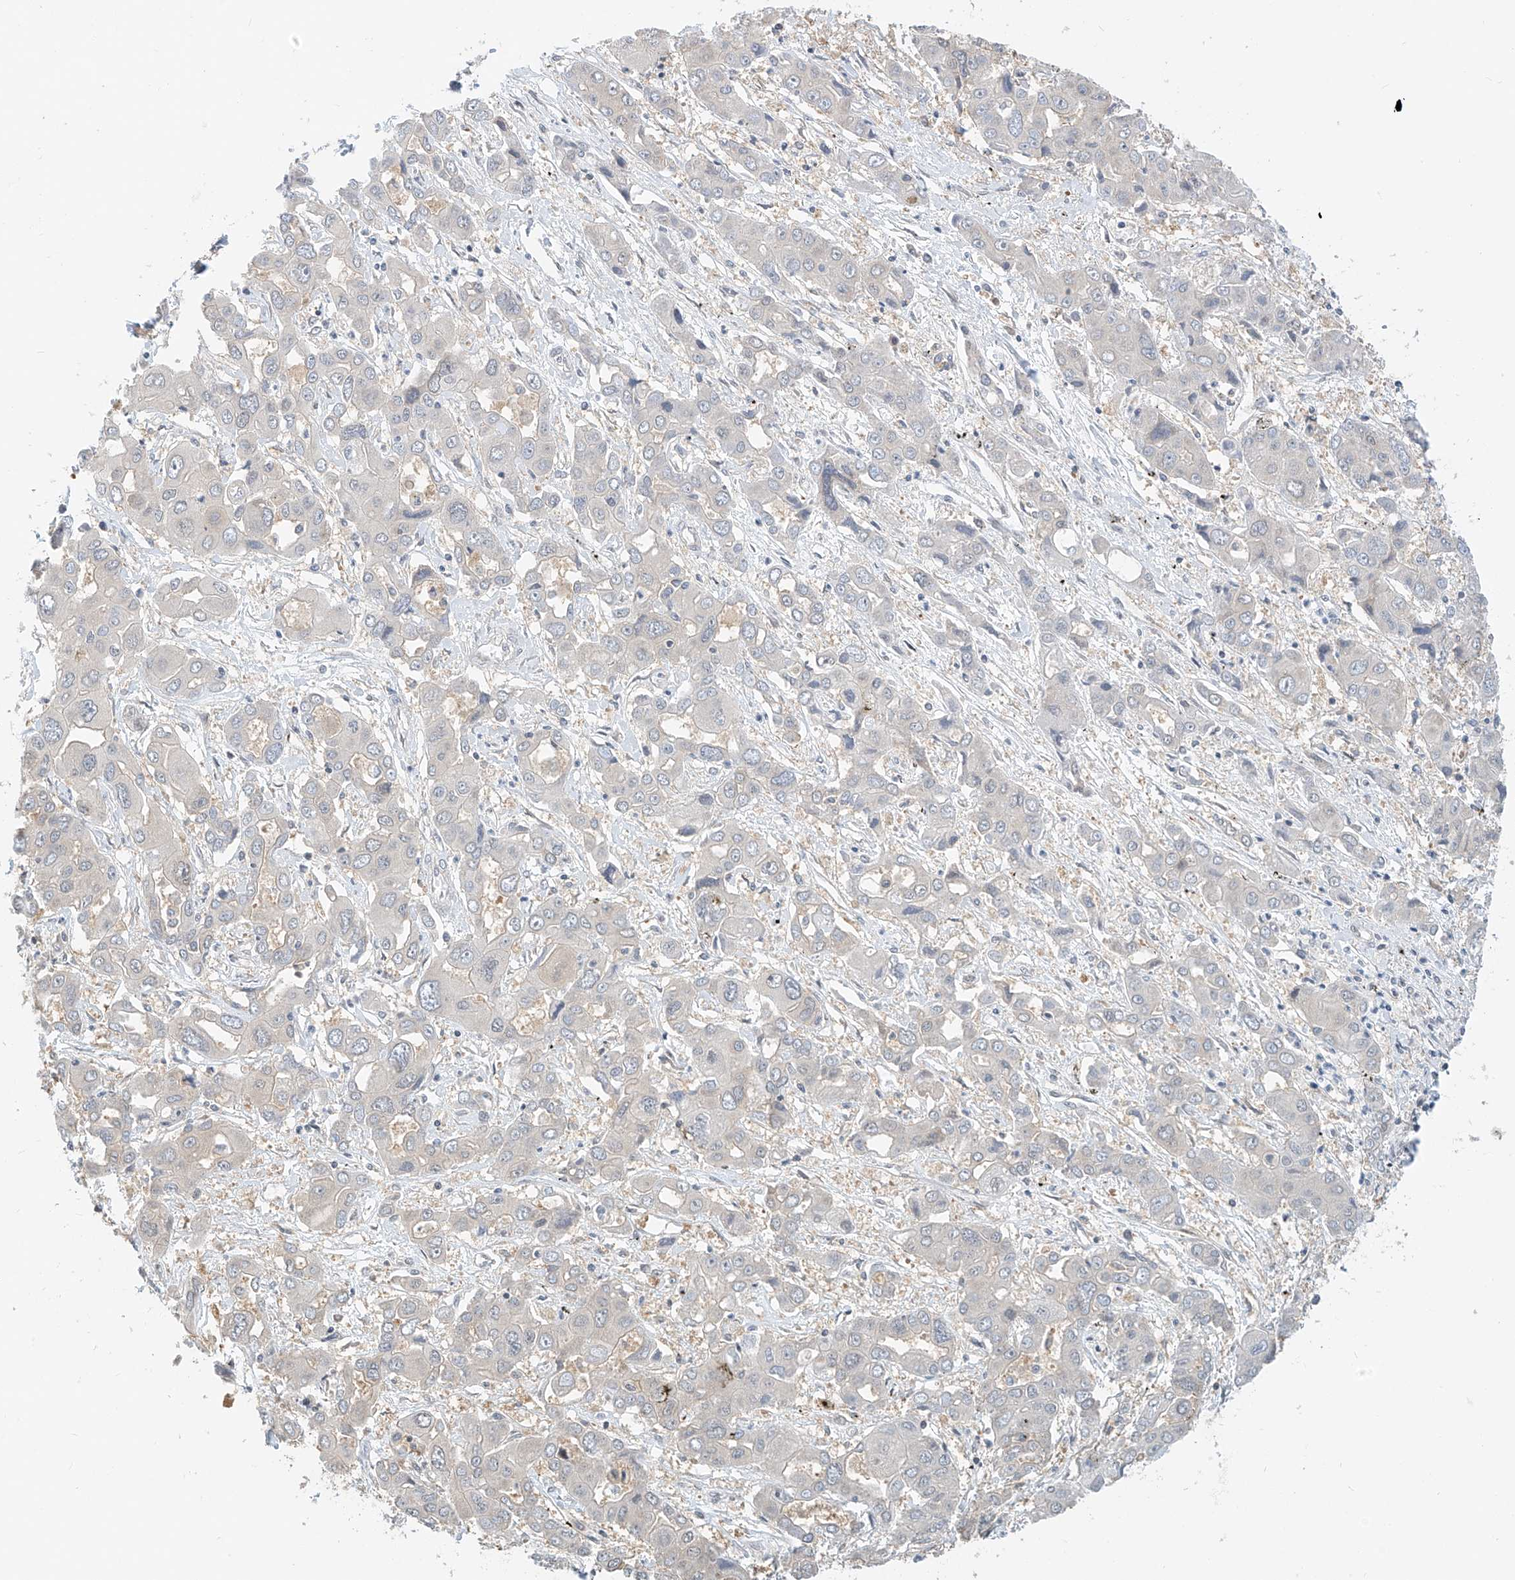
{"staining": {"intensity": "negative", "quantity": "none", "location": "none"}, "tissue": "liver cancer", "cell_type": "Tumor cells", "image_type": "cancer", "snomed": [{"axis": "morphology", "description": "Cholangiocarcinoma"}, {"axis": "topography", "description": "Liver"}], "caption": "A histopathology image of liver cancer stained for a protein shows no brown staining in tumor cells.", "gene": "PPA2", "patient": {"sex": "male", "age": 67}}